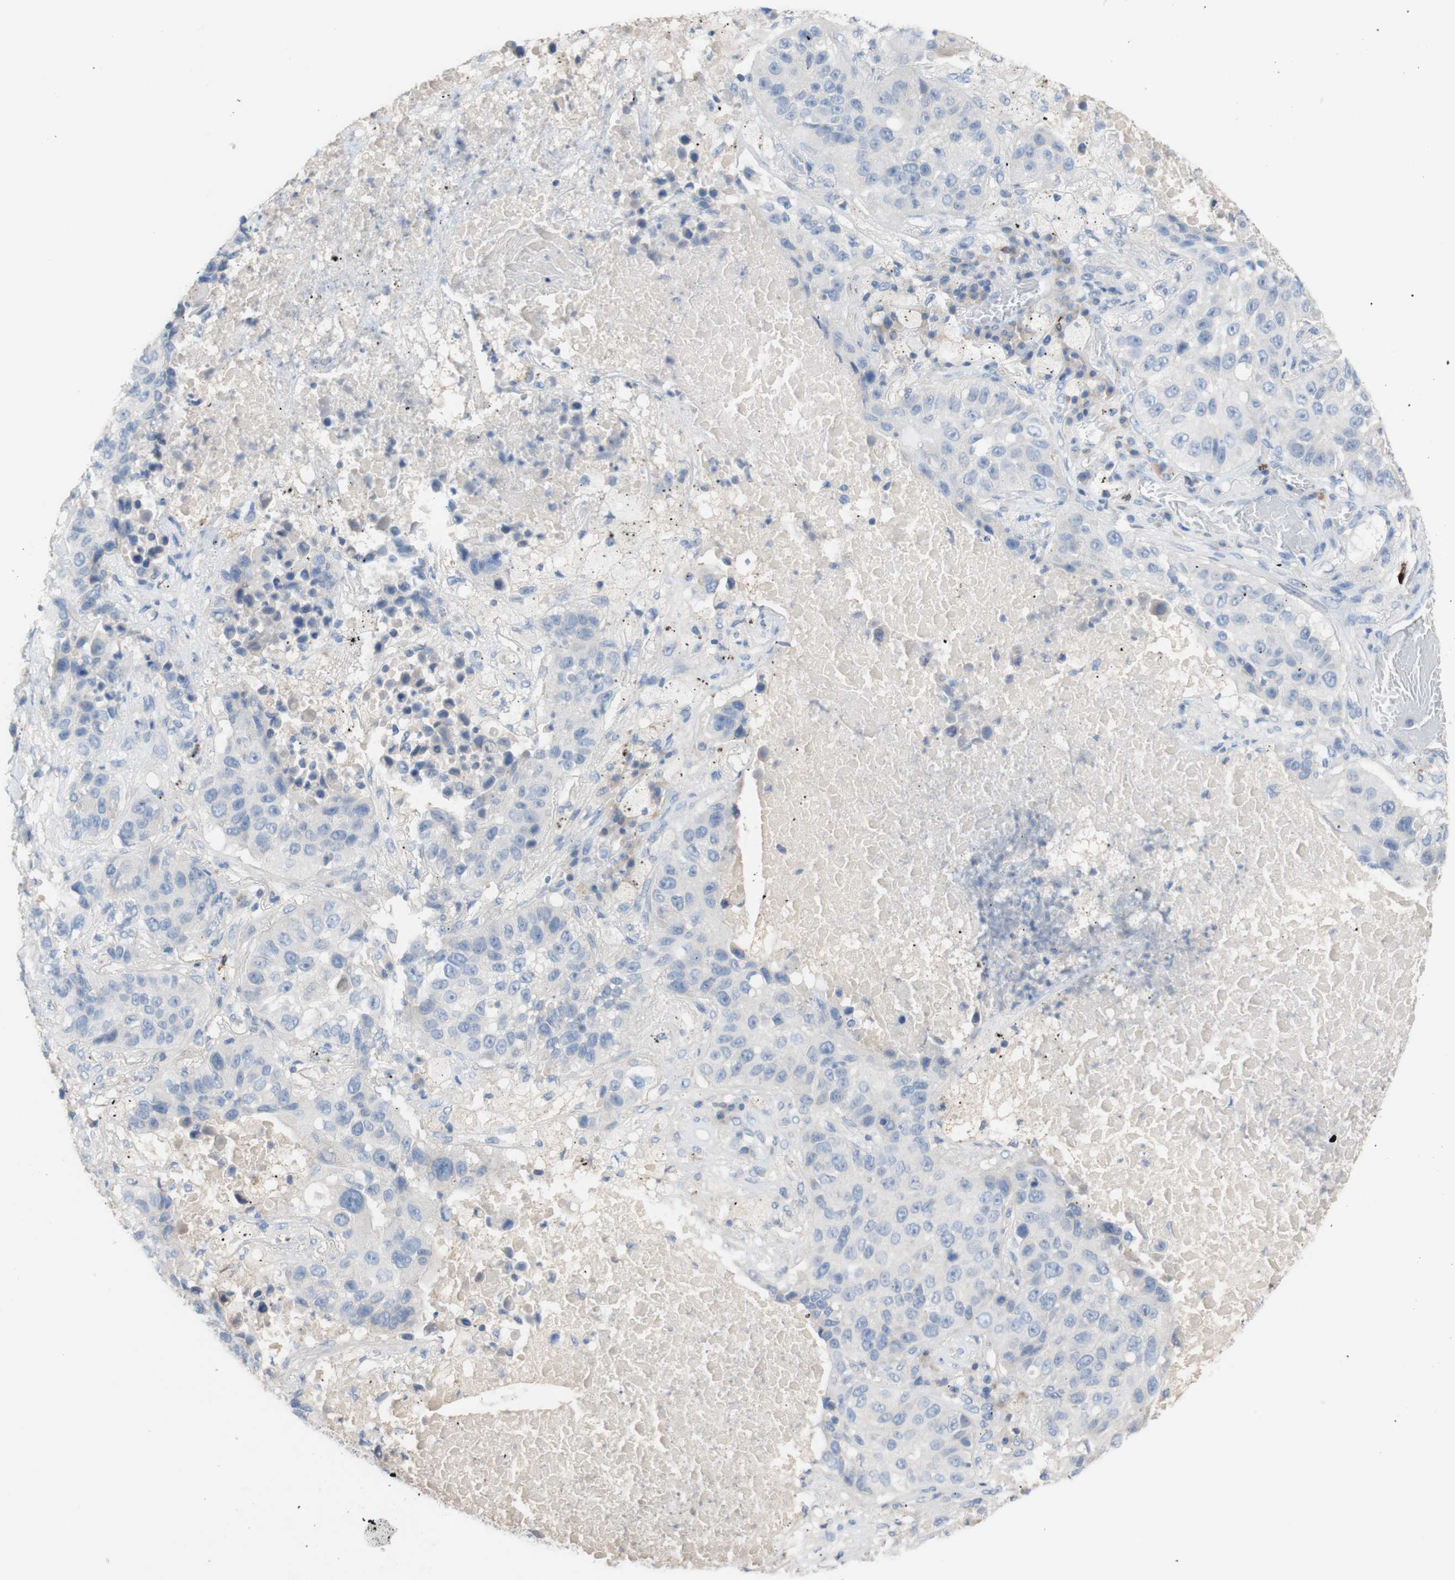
{"staining": {"intensity": "negative", "quantity": "none", "location": "none"}, "tissue": "lung cancer", "cell_type": "Tumor cells", "image_type": "cancer", "snomed": [{"axis": "morphology", "description": "Squamous cell carcinoma, NOS"}, {"axis": "topography", "description": "Lung"}], "caption": "A micrograph of lung cancer stained for a protein exhibits no brown staining in tumor cells.", "gene": "PACSIN1", "patient": {"sex": "male", "age": 57}}